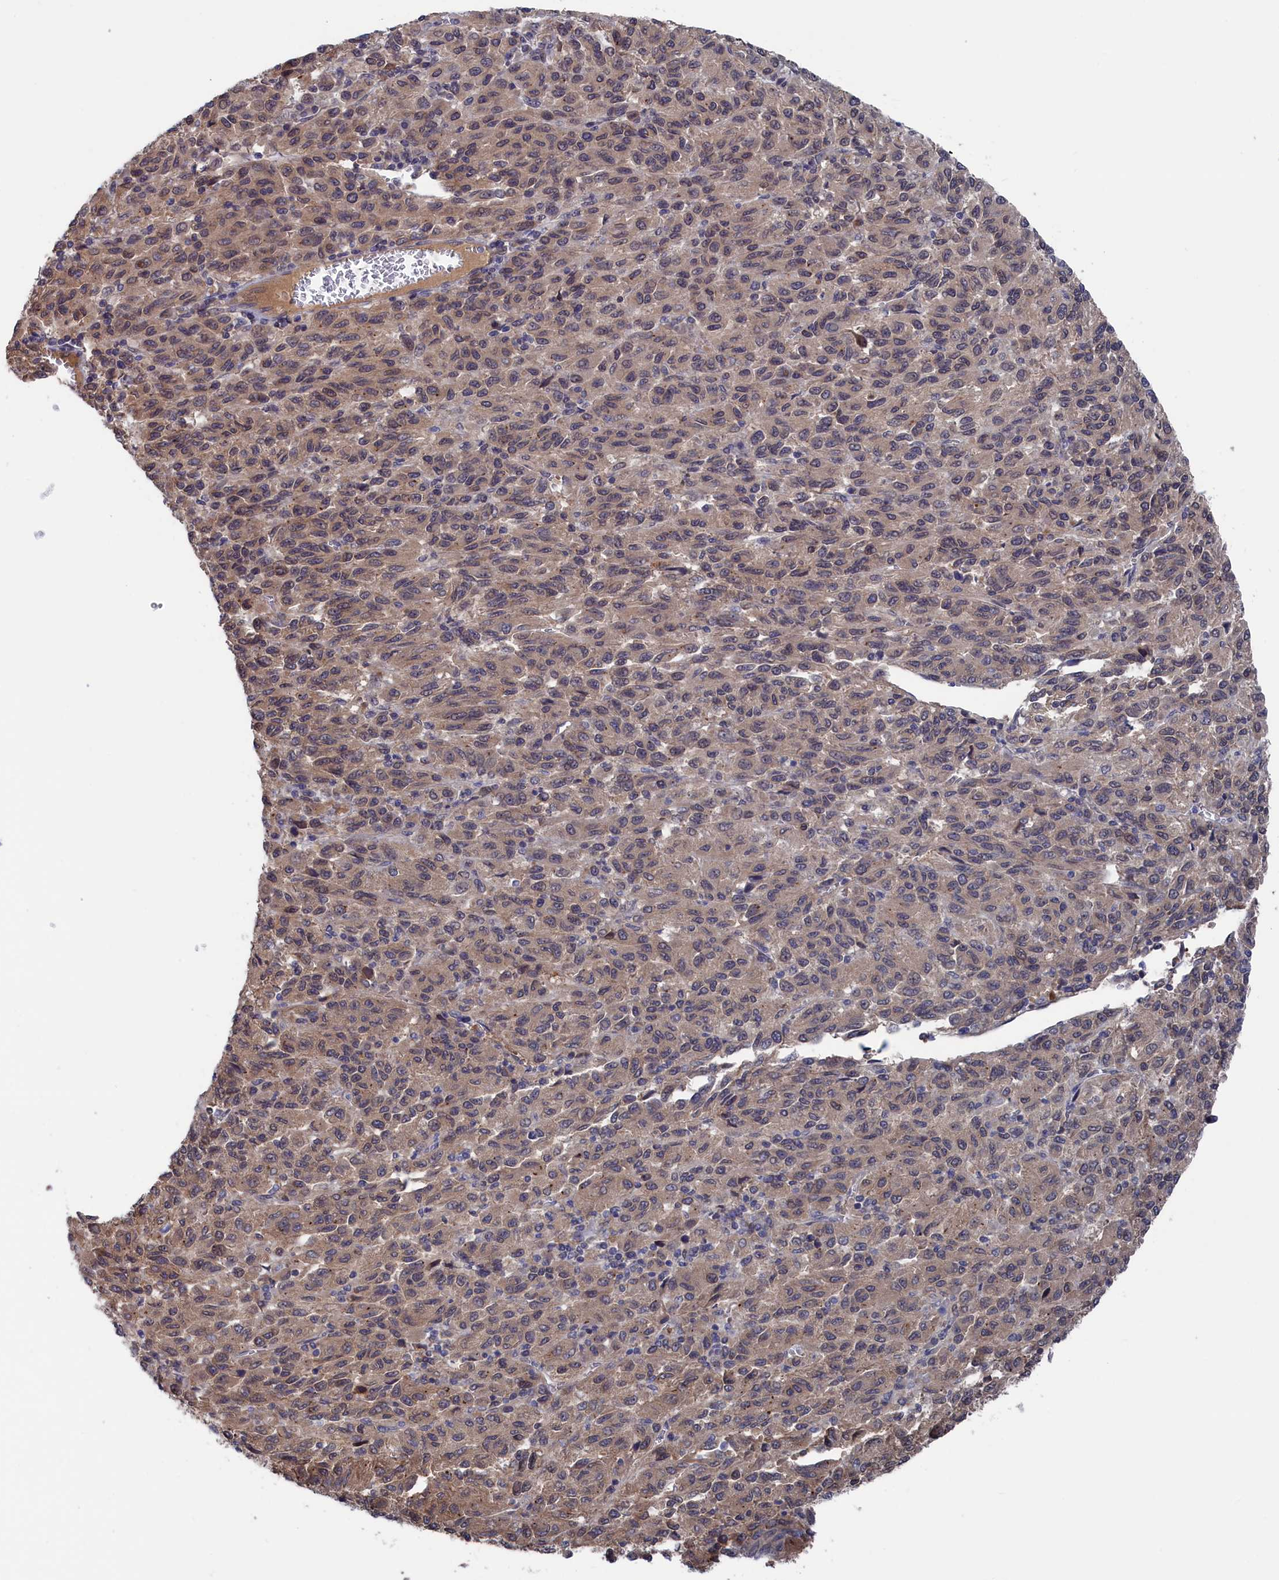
{"staining": {"intensity": "weak", "quantity": ">75%", "location": "cytoplasmic/membranous"}, "tissue": "melanoma", "cell_type": "Tumor cells", "image_type": "cancer", "snomed": [{"axis": "morphology", "description": "Malignant melanoma, Metastatic site"}, {"axis": "topography", "description": "Lung"}], "caption": "Immunohistochemical staining of human malignant melanoma (metastatic site) reveals weak cytoplasmic/membranous protein staining in approximately >75% of tumor cells. Using DAB (brown) and hematoxylin (blue) stains, captured at high magnification using brightfield microscopy.", "gene": "NUTF2", "patient": {"sex": "male", "age": 64}}